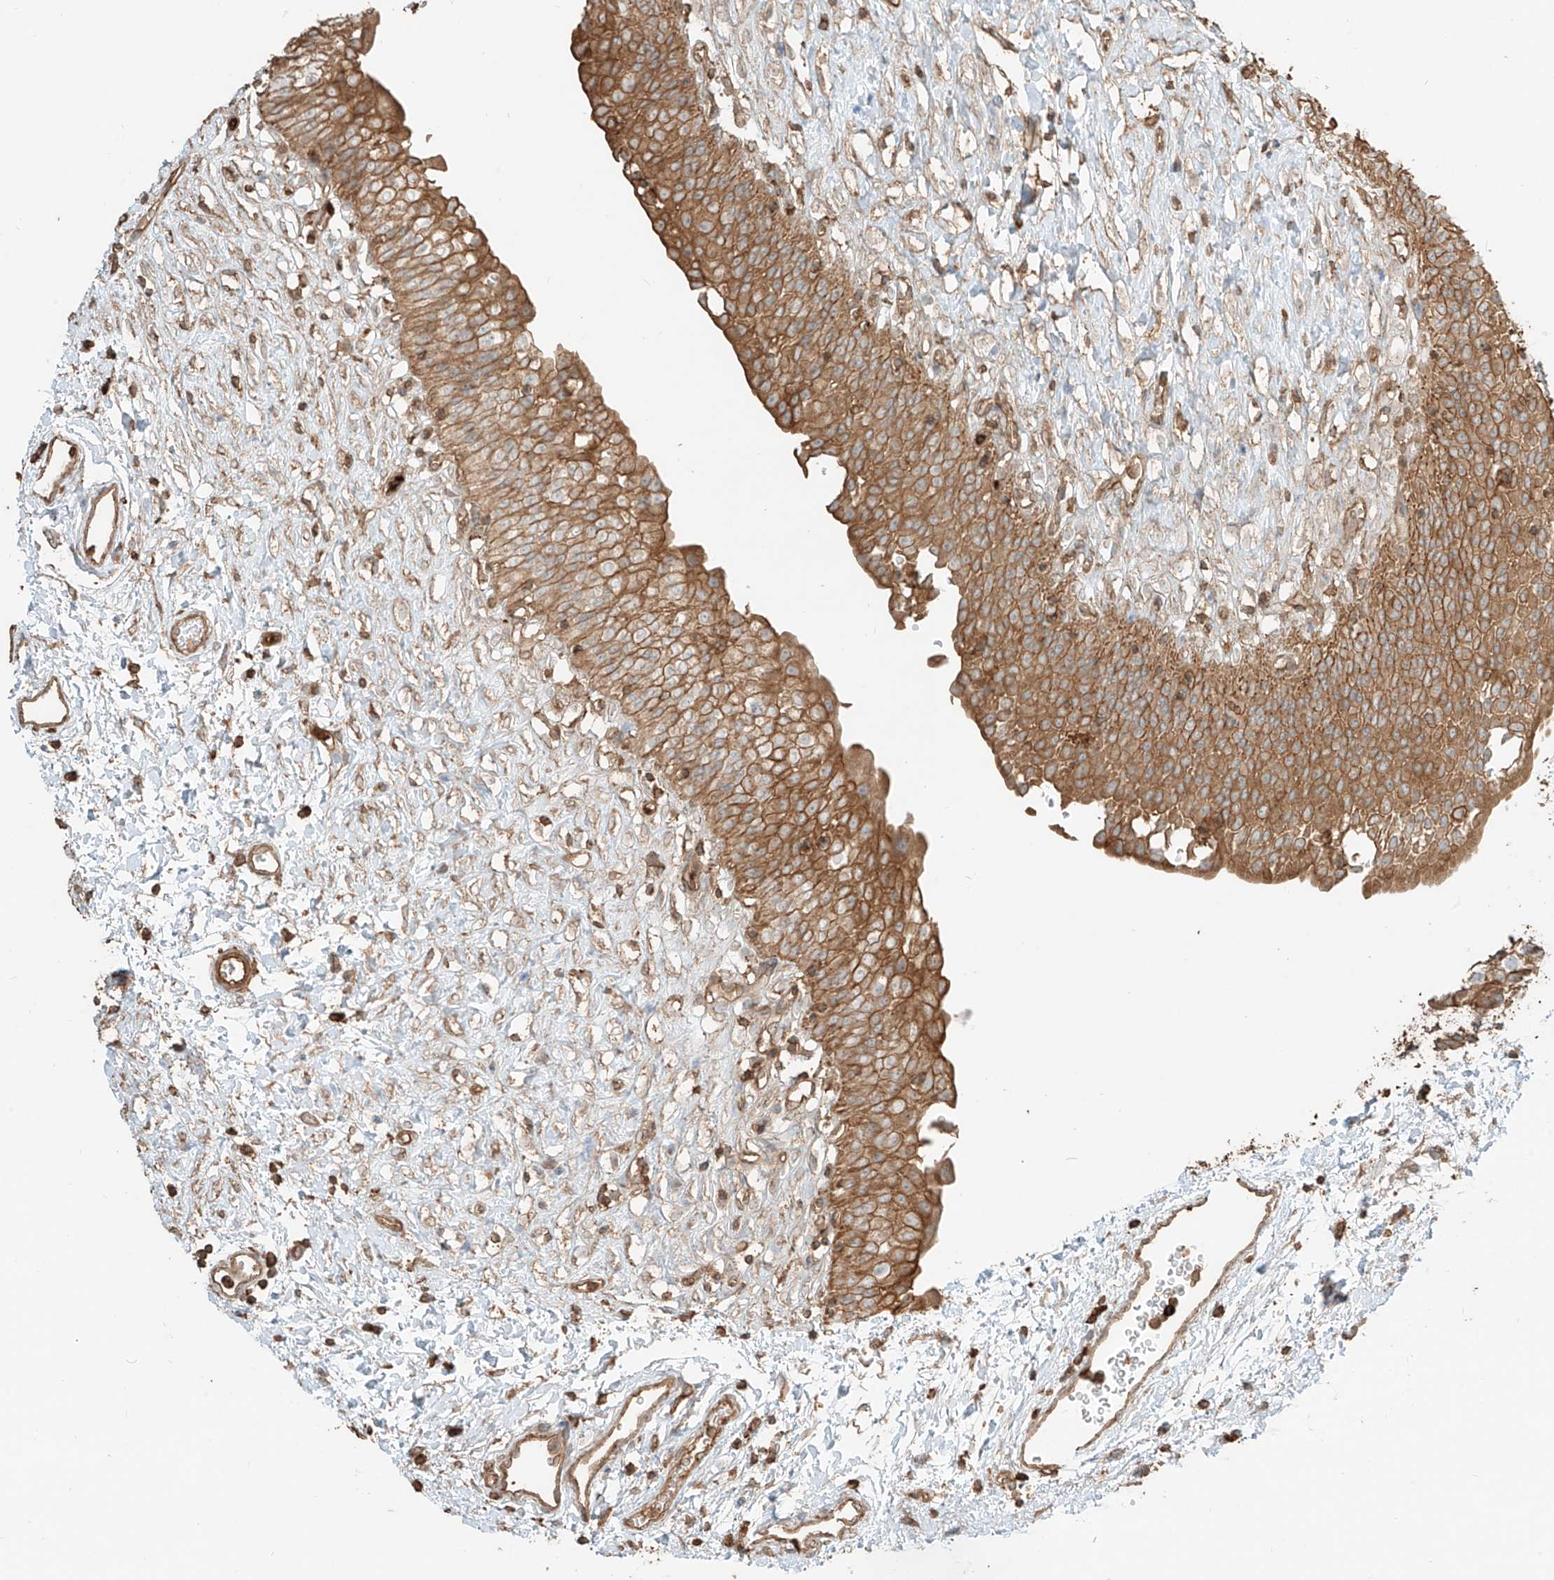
{"staining": {"intensity": "moderate", "quantity": ">75%", "location": "cytoplasmic/membranous"}, "tissue": "urinary bladder", "cell_type": "Urothelial cells", "image_type": "normal", "snomed": [{"axis": "morphology", "description": "Normal tissue, NOS"}, {"axis": "topography", "description": "Urinary bladder"}], "caption": "Urinary bladder stained for a protein reveals moderate cytoplasmic/membranous positivity in urothelial cells. Using DAB (3,3'-diaminobenzidine) (brown) and hematoxylin (blue) stains, captured at high magnification using brightfield microscopy.", "gene": "CCDC115", "patient": {"sex": "male", "age": 51}}